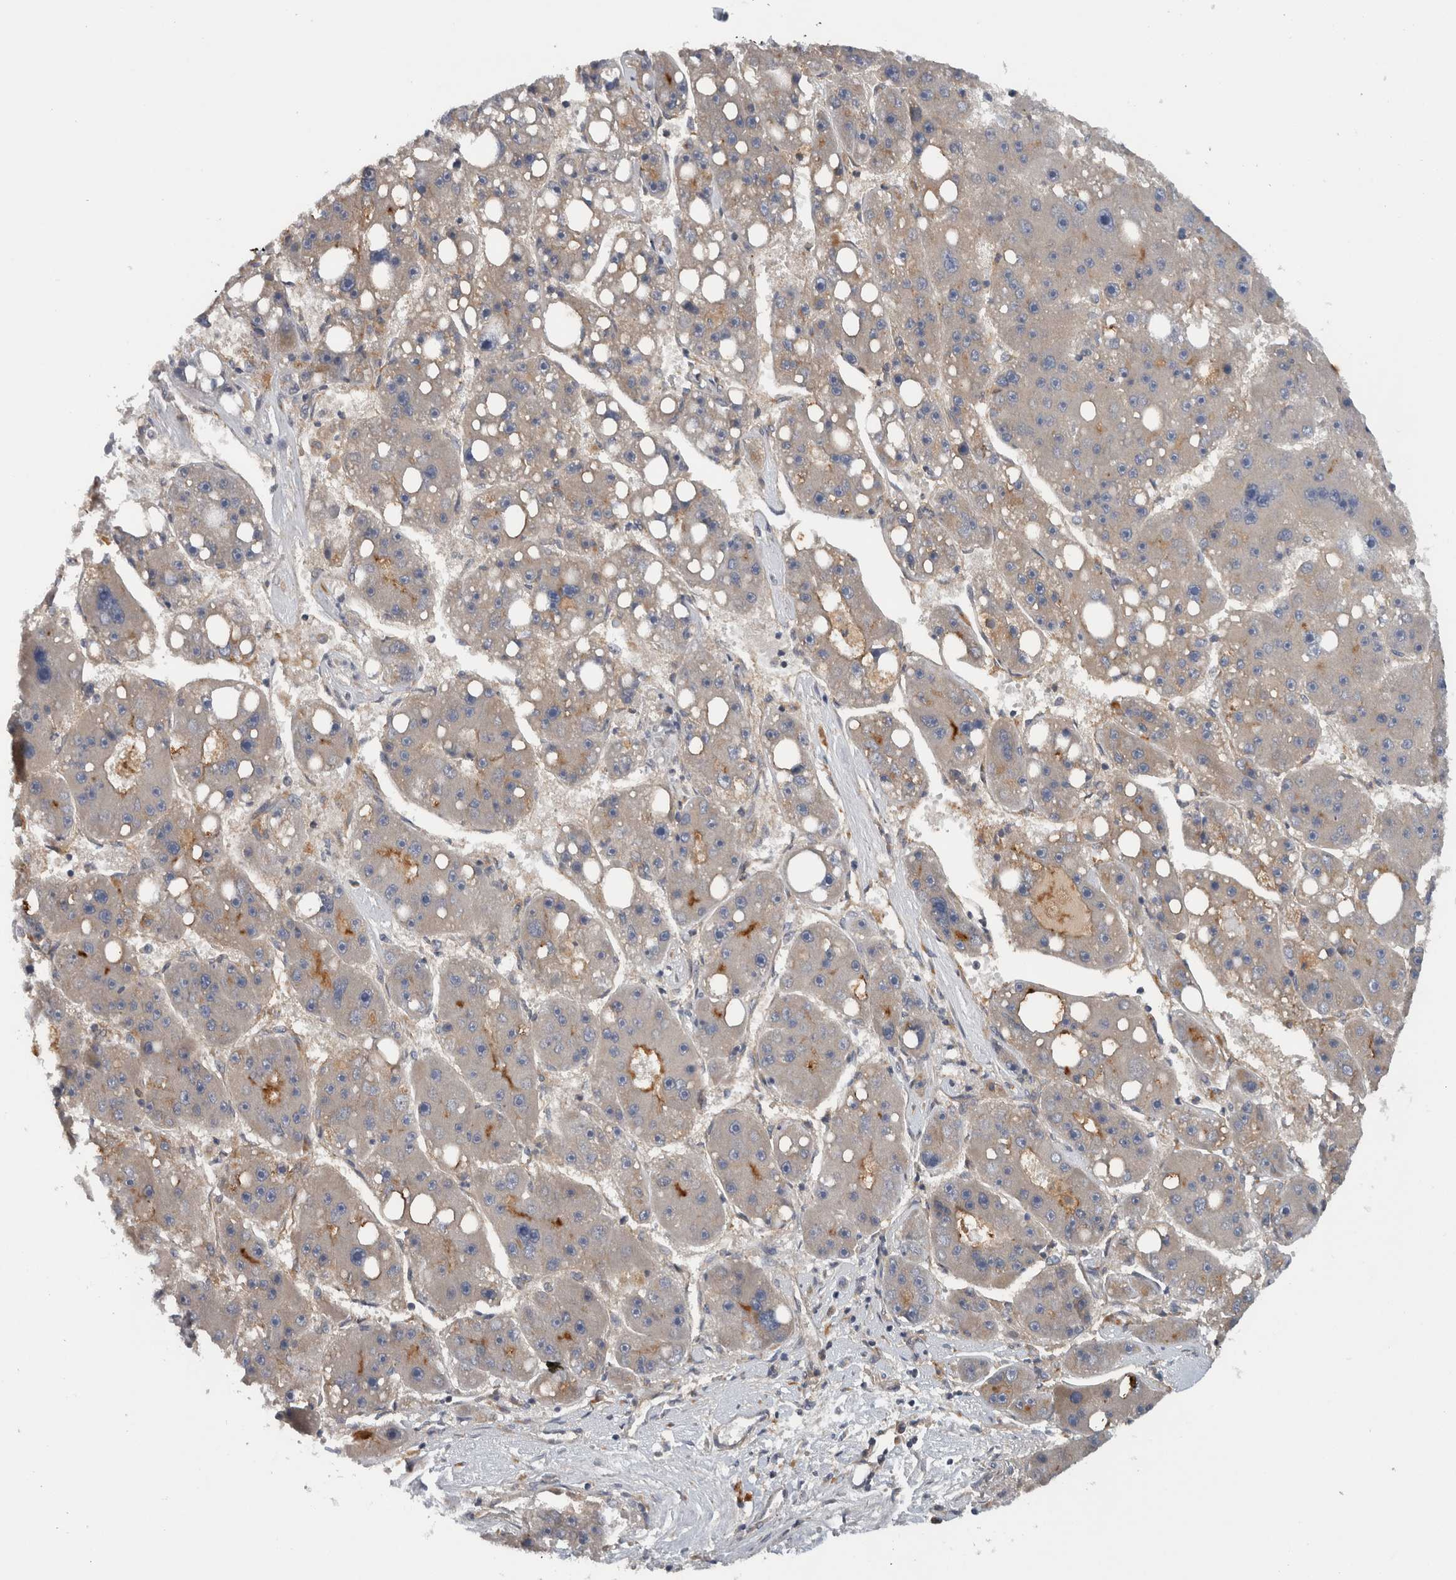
{"staining": {"intensity": "moderate", "quantity": "<25%", "location": "cytoplasmic/membranous"}, "tissue": "liver cancer", "cell_type": "Tumor cells", "image_type": "cancer", "snomed": [{"axis": "morphology", "description": "Carcinoma, Hepatocellular, NOS"}, {"axis": "topography", "description": "Liver"}], "caption": "An immunohistochemistry image of neoplastic tissue is shown. Protein staining in brown shows moderate cytoplasmic/membranous positivity in liver cancer (hepatocellular carcinoma) within tumor cells. (Brightfield microscopy of DAB IHC at high magnification).", "gene": "CD59", "patient": {"sex": "female", "age": 61}}